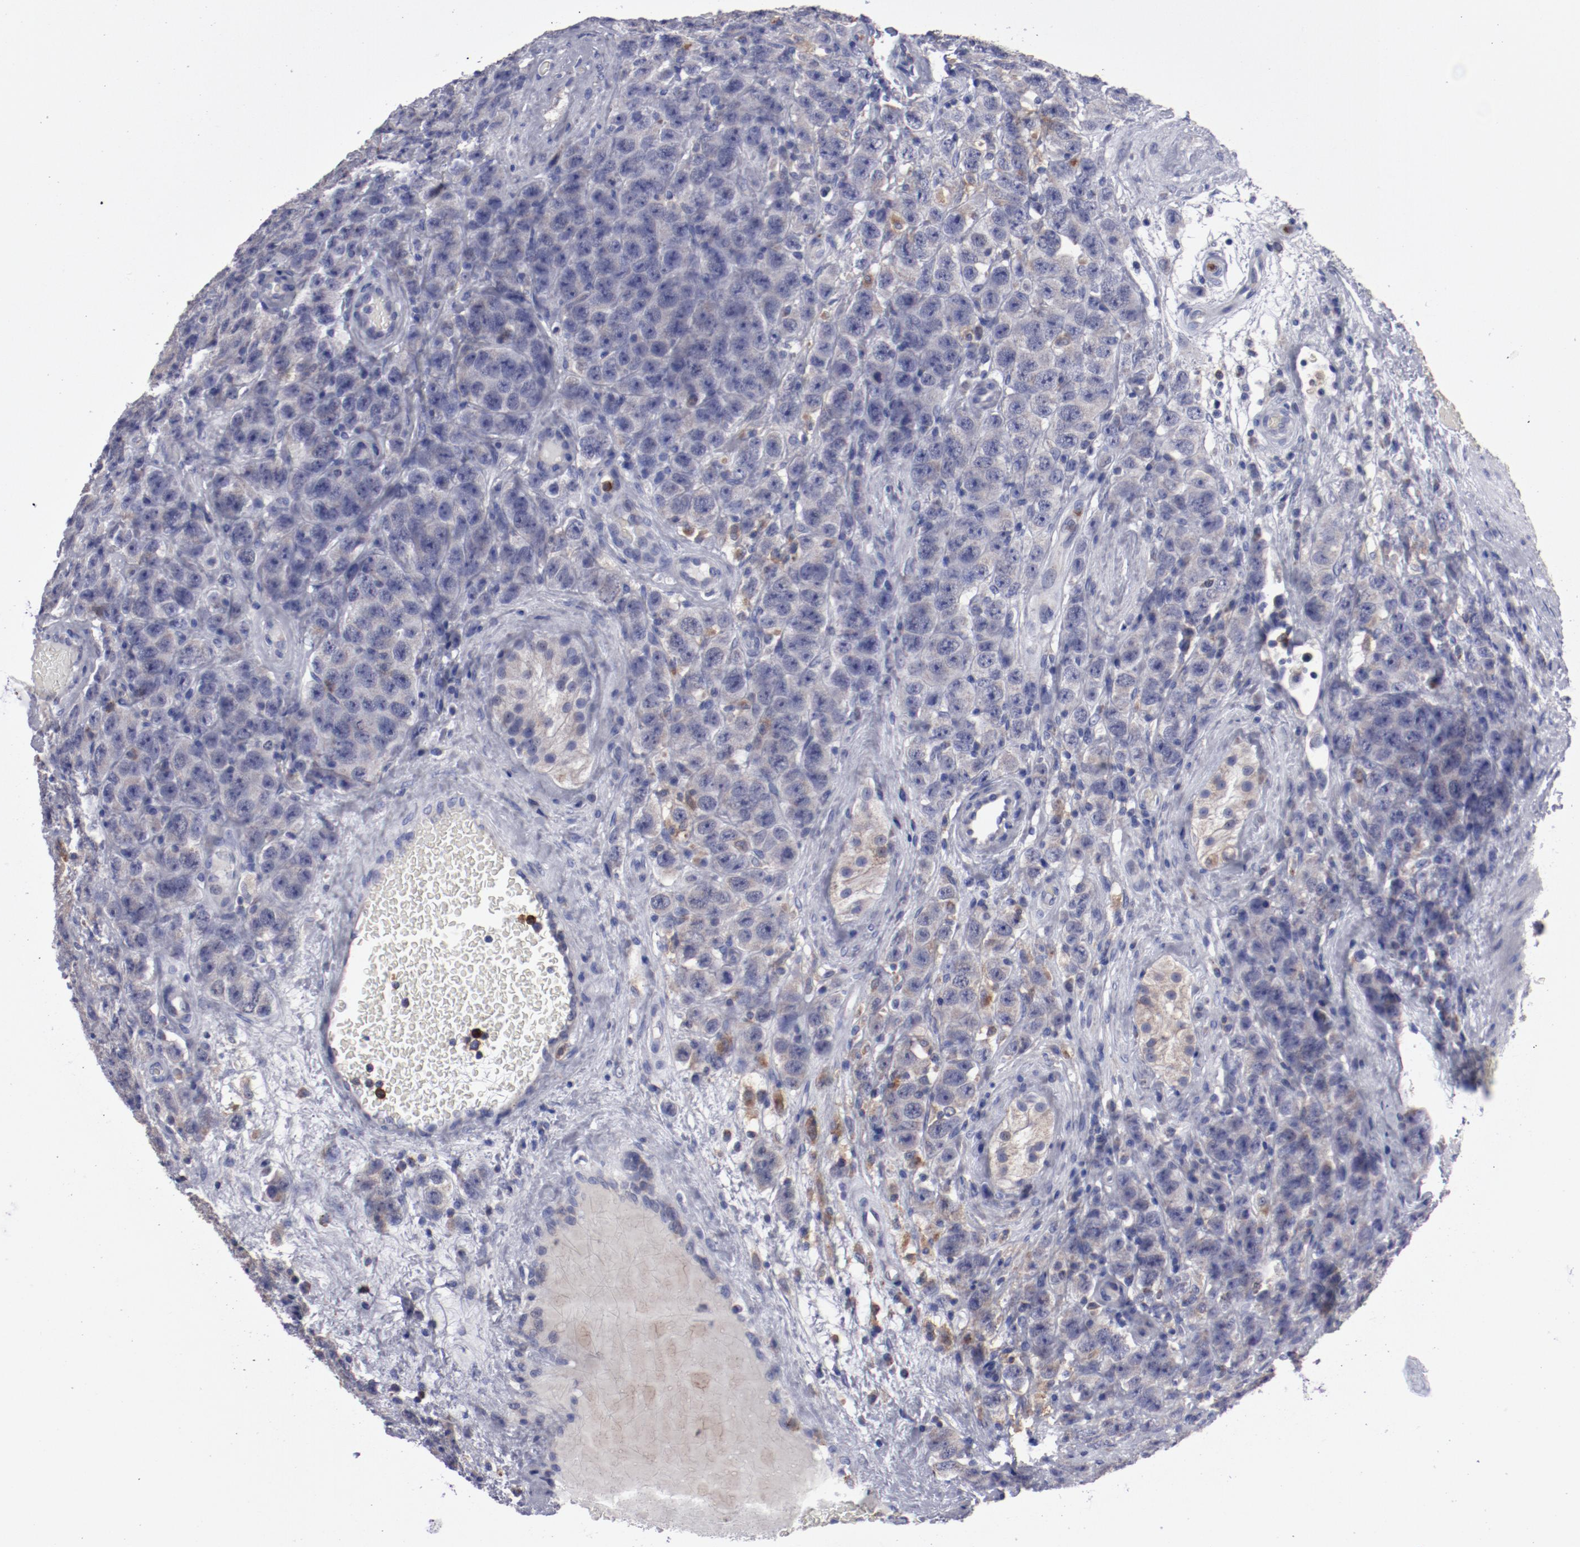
{"staining": {"intensity": "moderate", "quantity": ">75%", "location": "cytoplasmic/membranous"}, "tissue": "testis cancer", "cell_type": "Tumor cells", "image_type": "cancer", "snomed": [{"axis": "morphology", "description": "Seminoma, NOS"}, {"axis": "topography", "description": "Testis"}], "caption": "An image of human testis cancer stained for a protein exhibits moderate cytoplasmic/membranous brown staining in tumor cells.", "gene": "FGR", "patient": {"sex": "male", "age": 52}}